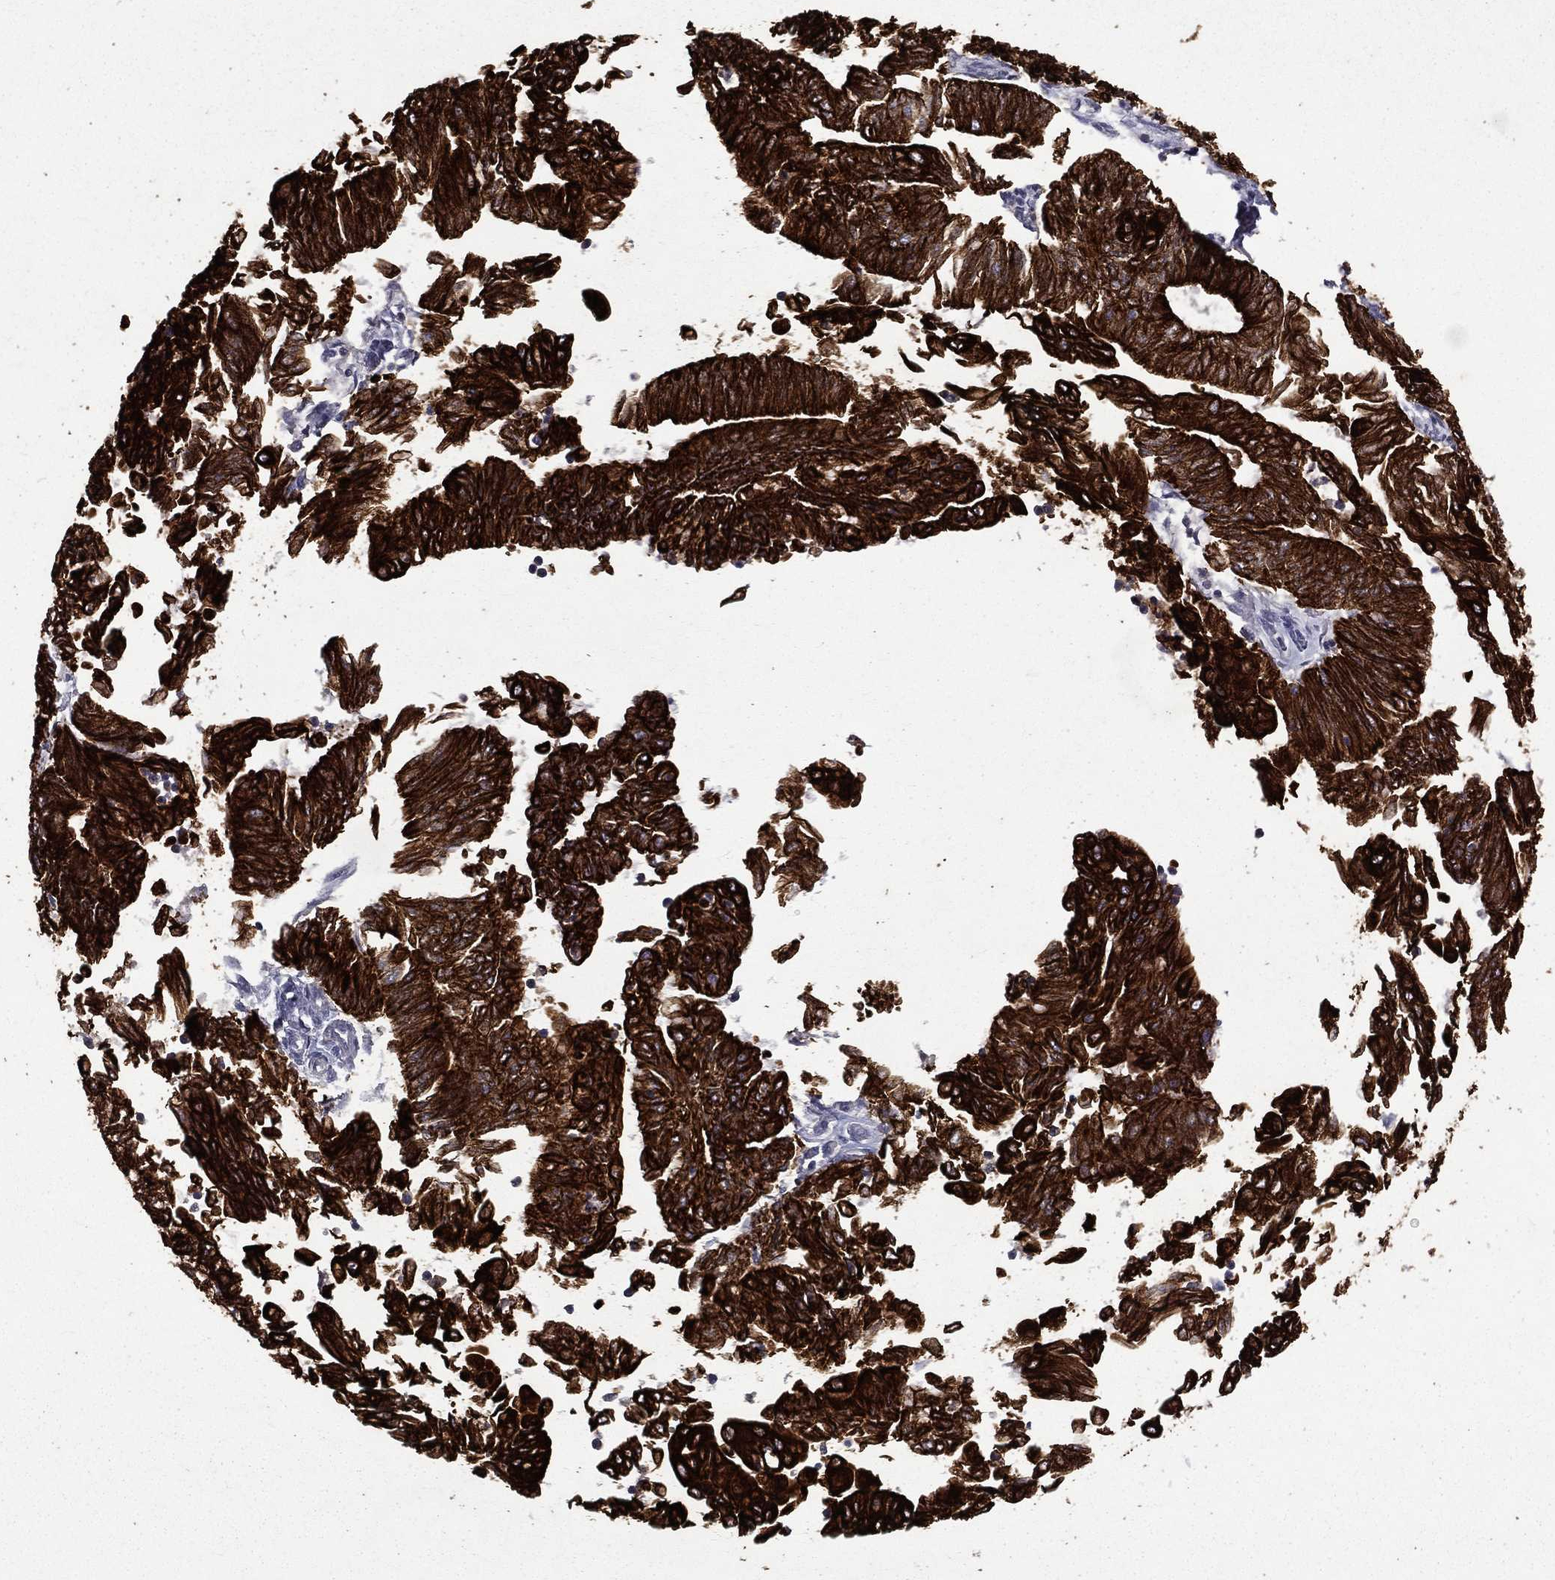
{"staining": {"intensity": "strong", "quantity": ">75%", "location": "cytoplasmic/membranous"}, "tissue": "endometrial cancer", "cell_type": "Tumor cells", "image_type": "cancer", "snomed": [{"axis": "morphology", "description": "Adenocarcinoma, NOS"}, {"axis": "topography", "description": "Endometrium"}], "caption": "Immunohistochemistry micrograph of adenocarcinoma (endometrial) stained for a protein (brown), which displays high levels of strong cytoplasmic/membranous staining in about >75% of tumor cells.", "gene": "KRT7", "patient": {"sex": "female", "age": 59}}